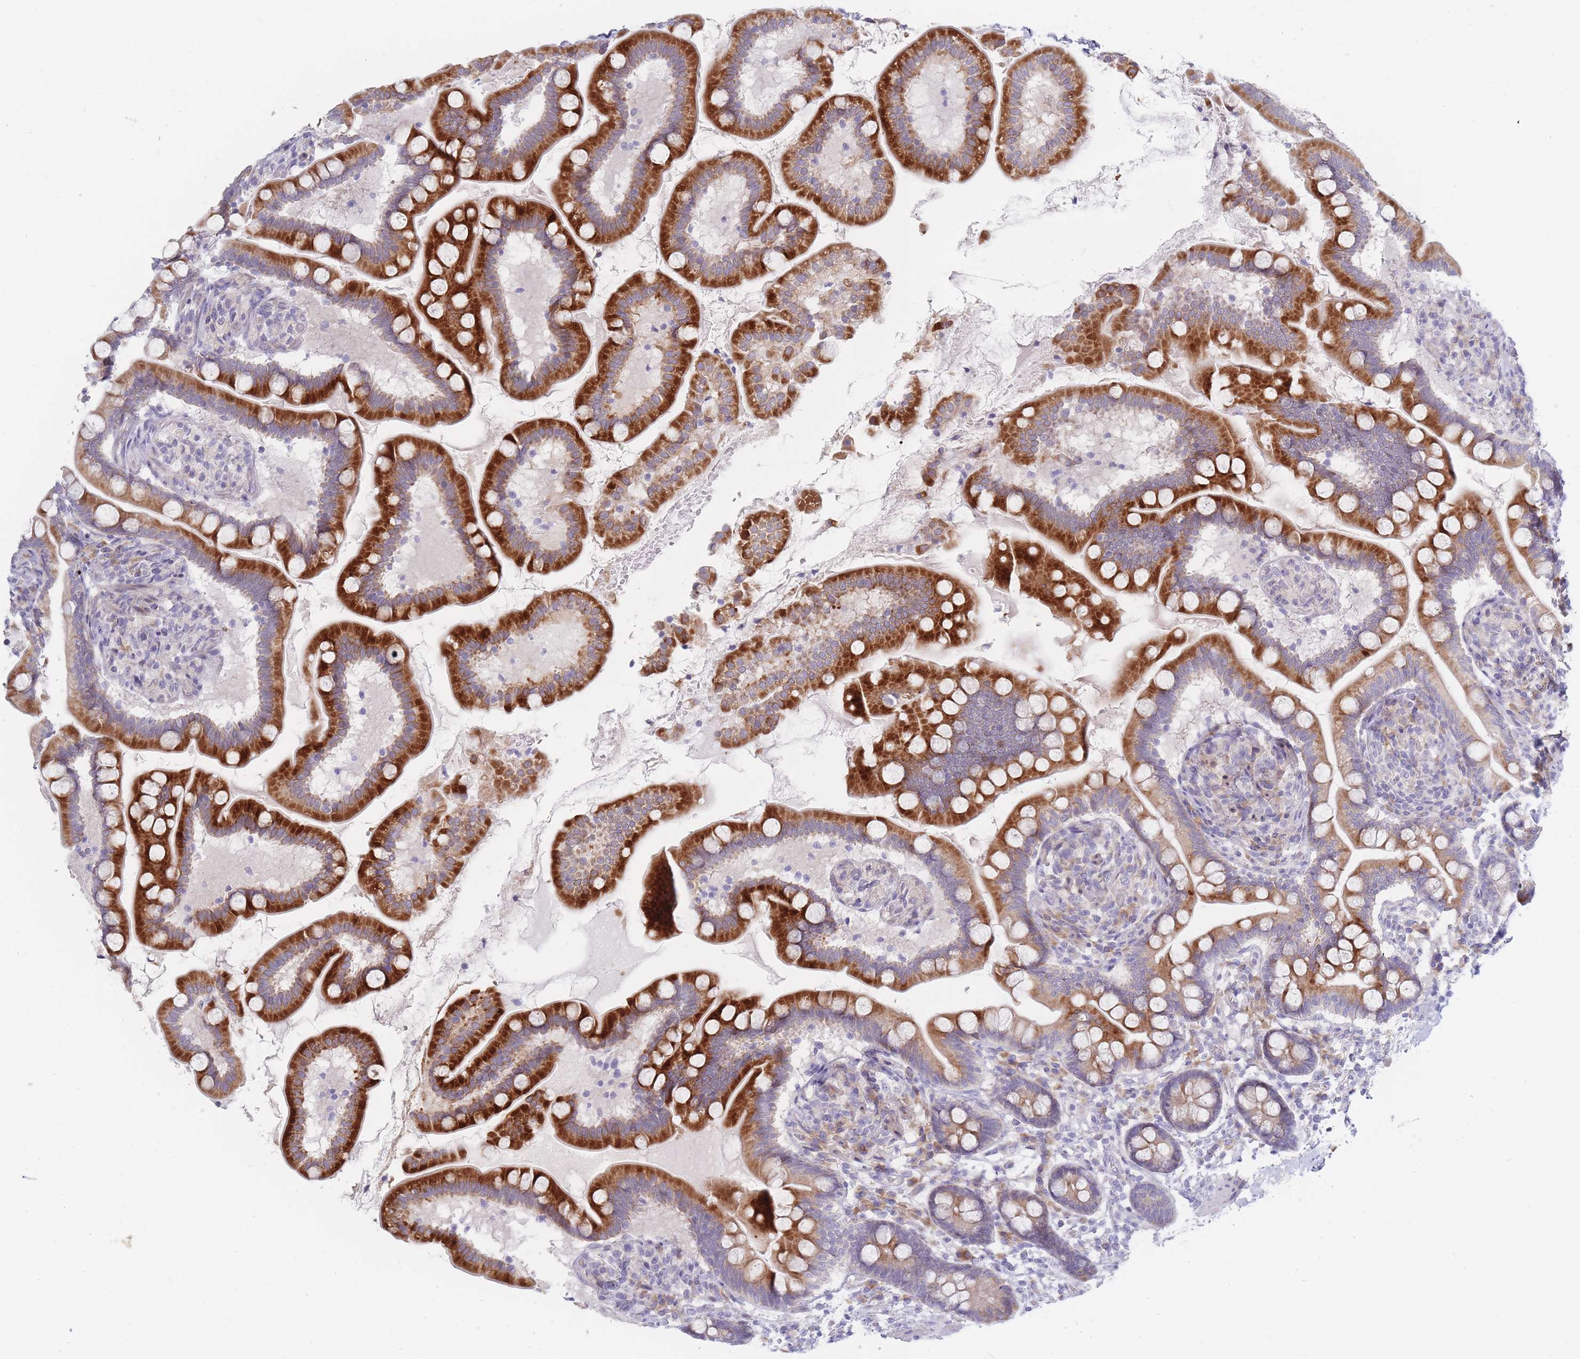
{"staining": {"intensity": "strong", "quantity": "25%-75%", "location": "cytoplasmic/membranous"}, "tissue": "small intestine", "cell_type": "Glandular cells", "image_type": "normal", "snomed": [{"axis": "morphology", "description": "Normal tissue, NOS"}, {"axis": "topography", "description": "Small intestine"}], "caption": "Immunohistochemical staining of normal human small intestine shows strong cytoplasmic/membranous protein expression in approximately 25%-75% of glandular cells. The staining is performed using DAB brown chromogen to label protein expression. The nuclei are counter-stained blue using hematoxylin.", "gene": "SPATS1", "patient": {"sex": "female", "age": 64}}